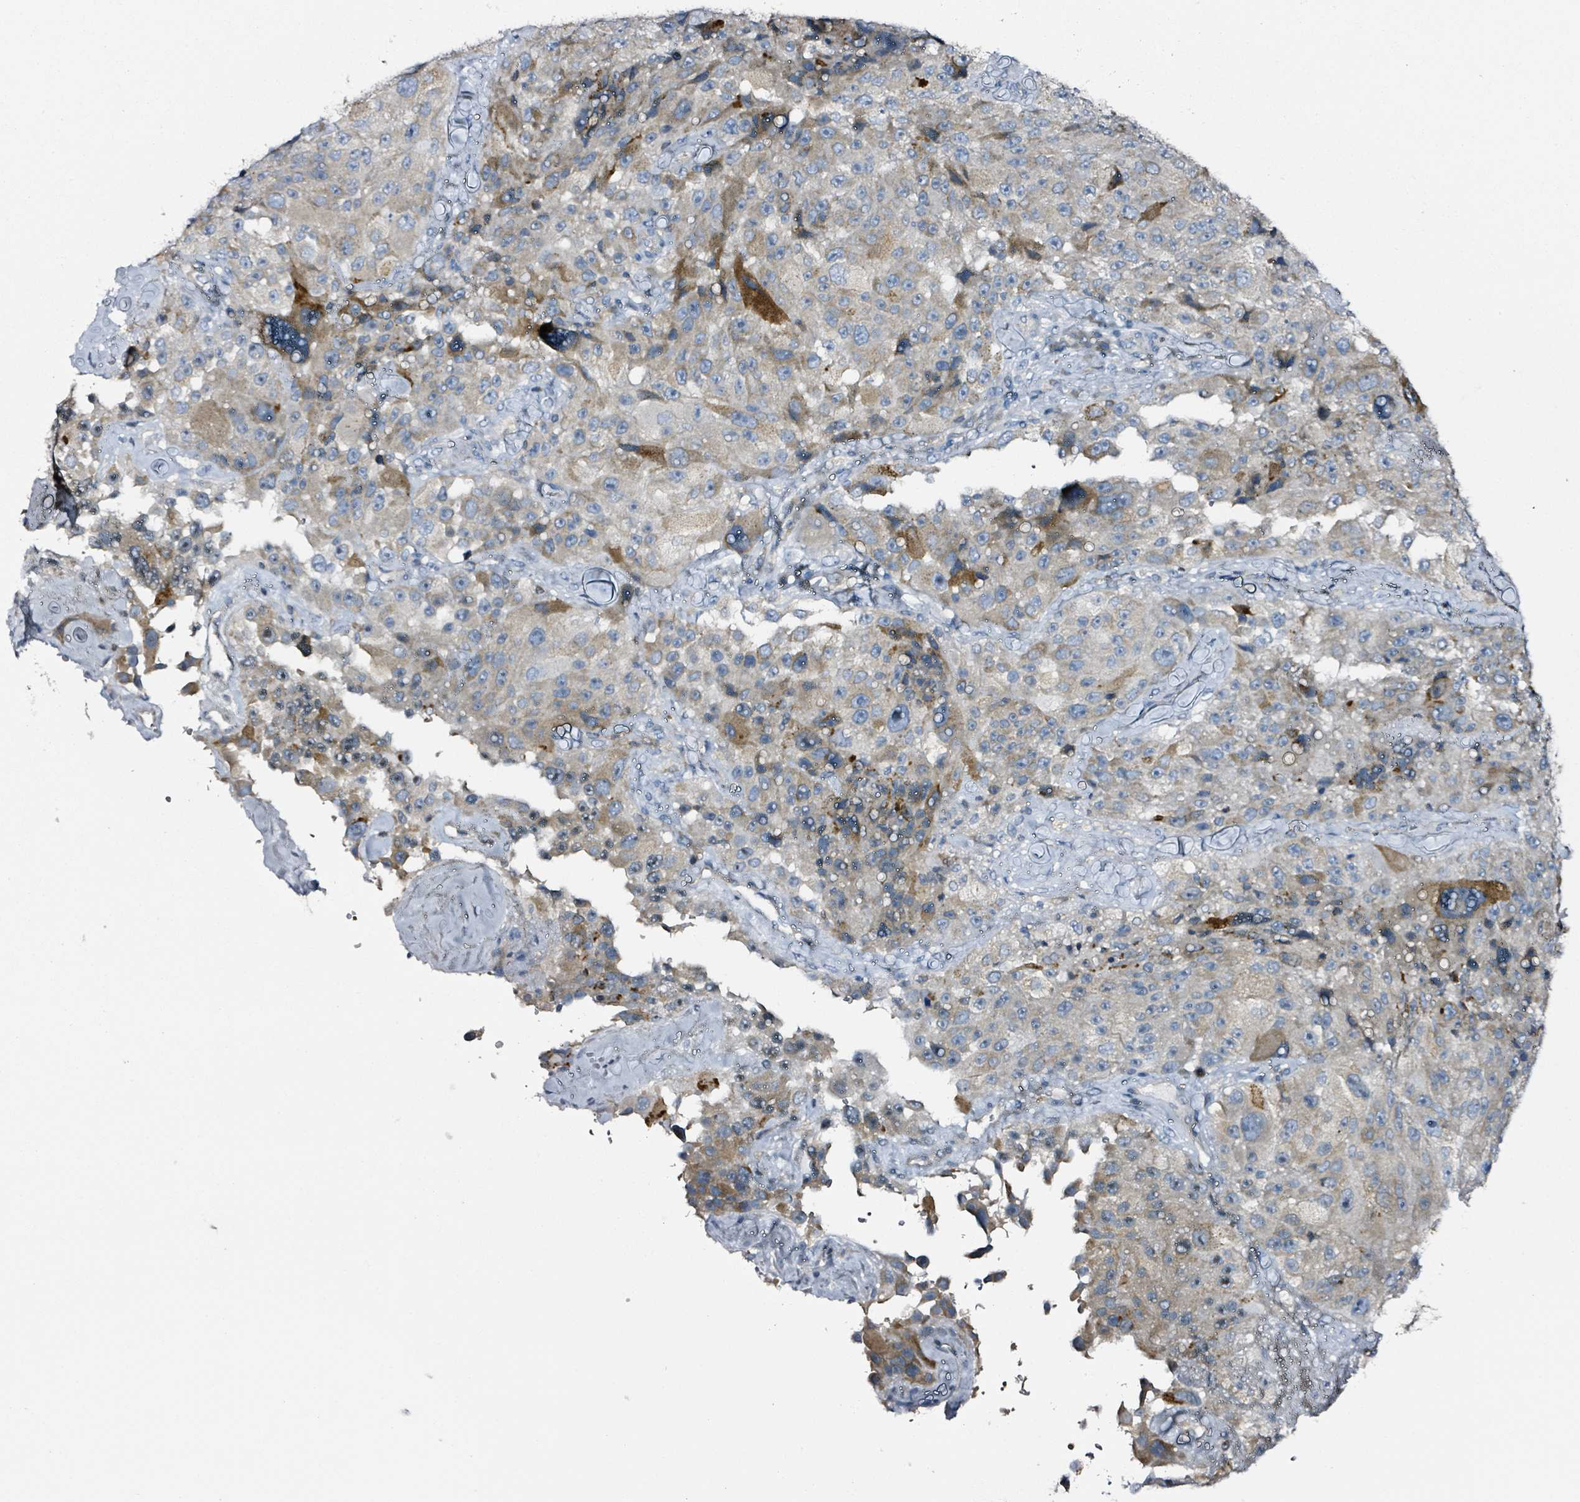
{"staining": {"intensity": "moderate", "quantity": "<25%", "location": "cytoplasmic/membranous"}, "tissue": "melanoma", "cell_type": "Tumor cells", "image_type": "cancer", "snomed": [{"axis": "morphology", "description": "Malignant melanoma, Metastatic site"}, {"axis": "topography", "description": "Lymph node"}], "caption": "Immunohistochemical staining of human melanoma displays low levels of moderate cytoplasmic/membranous protein positivity in about <25% of tumor cells.", "gene": "B3GAT3", "patient": {"sex": "male", "age": 62}}